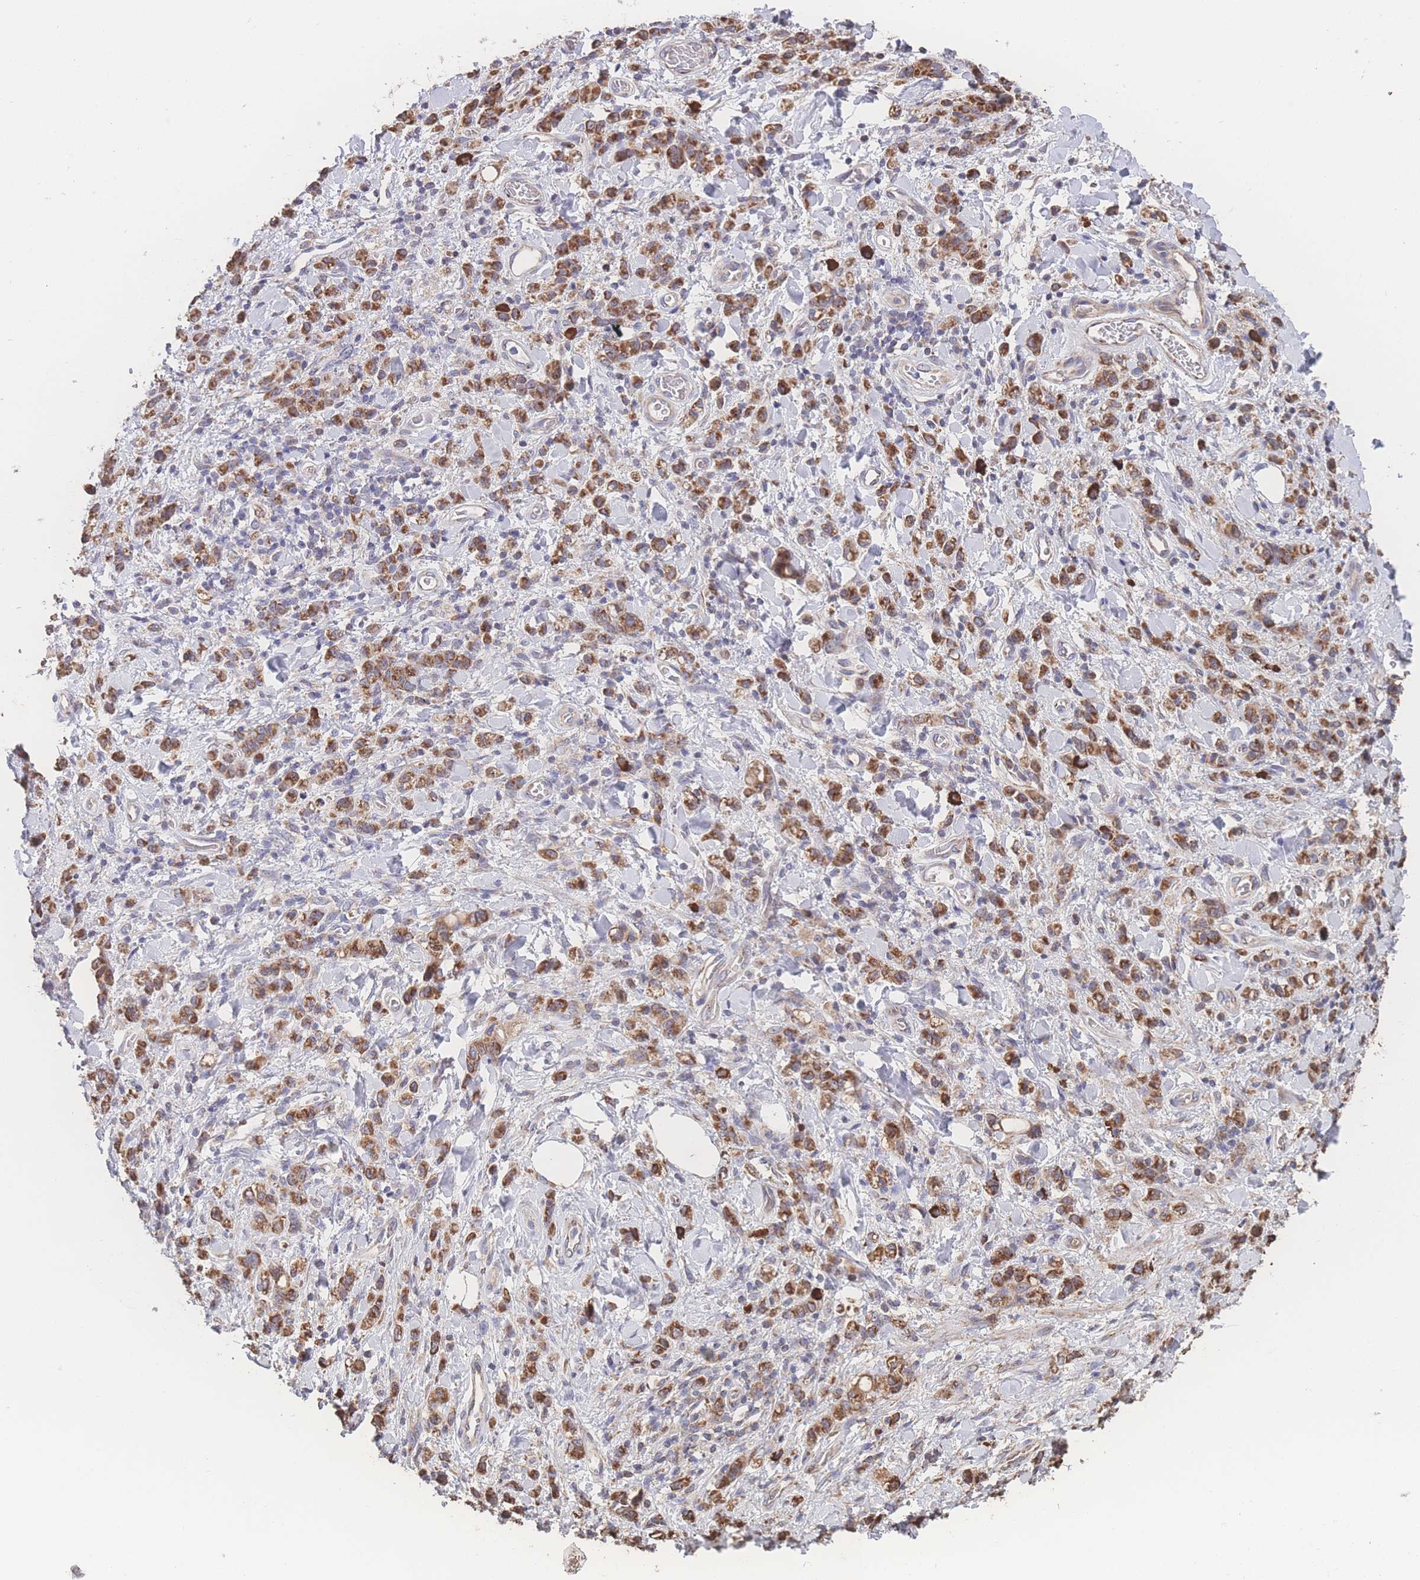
{"staining": {"intensity": "strong", "quantity": ">75%", "location": "cytoplasmic/membranous"}, "tissue": "stomach cancer", "cell_type": "Tumor cells", "image_type": "cancer", "snomed": [{"axis": "morphology", "description": "Adenocarcinoma, NOS"}, {"axis": "topography", "description": "Stomach"}], "caption": "Immunohistochemistry (IHC) (DAB) staining of stomach adenocarcinoma demonstrates strong cytoplasmic/membranous protein expression in about >75% of tumor cells.", "gene": "SGSM3", "patient": {"sex": "male", "age": 77}}